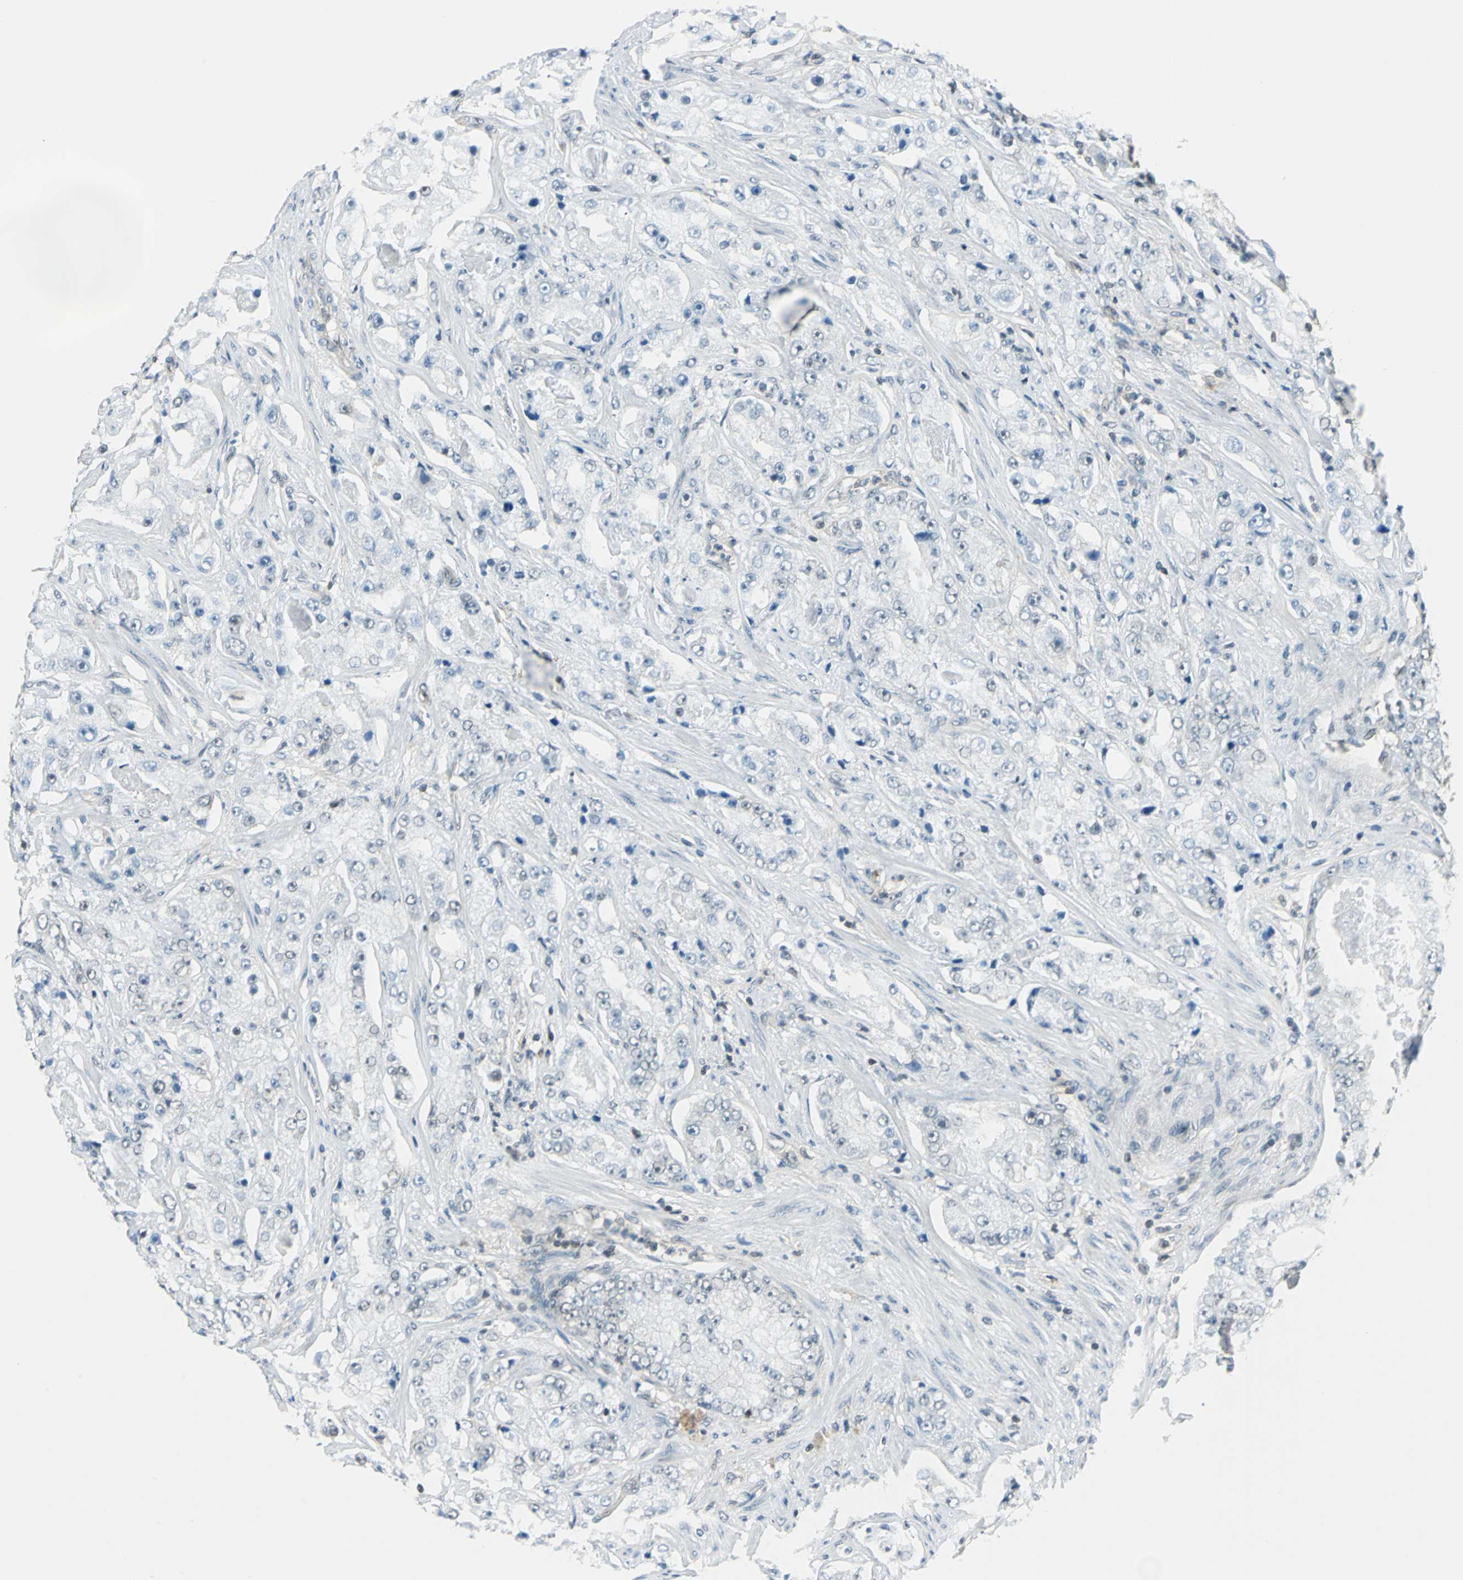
{"staining": {"intensity": "negative", "quantity": "none", "location": "none"}, "tissue": "prostate cancer", "cell_type": "Tumor cells", "image_type": "cancer", "snomed": [{"axis": "morphology", "description": "Adenocarcinoma, High grade"}, {"axis": "topography", "description": "Prostate"}], "caption": "Immunohistochemical staining of adenocarcinoma (high-grade) (prostate) exhibits no significant positivity in tumor cells.", "gene": "ARPC3", "patient": {"sex": "male", "age": 73}}